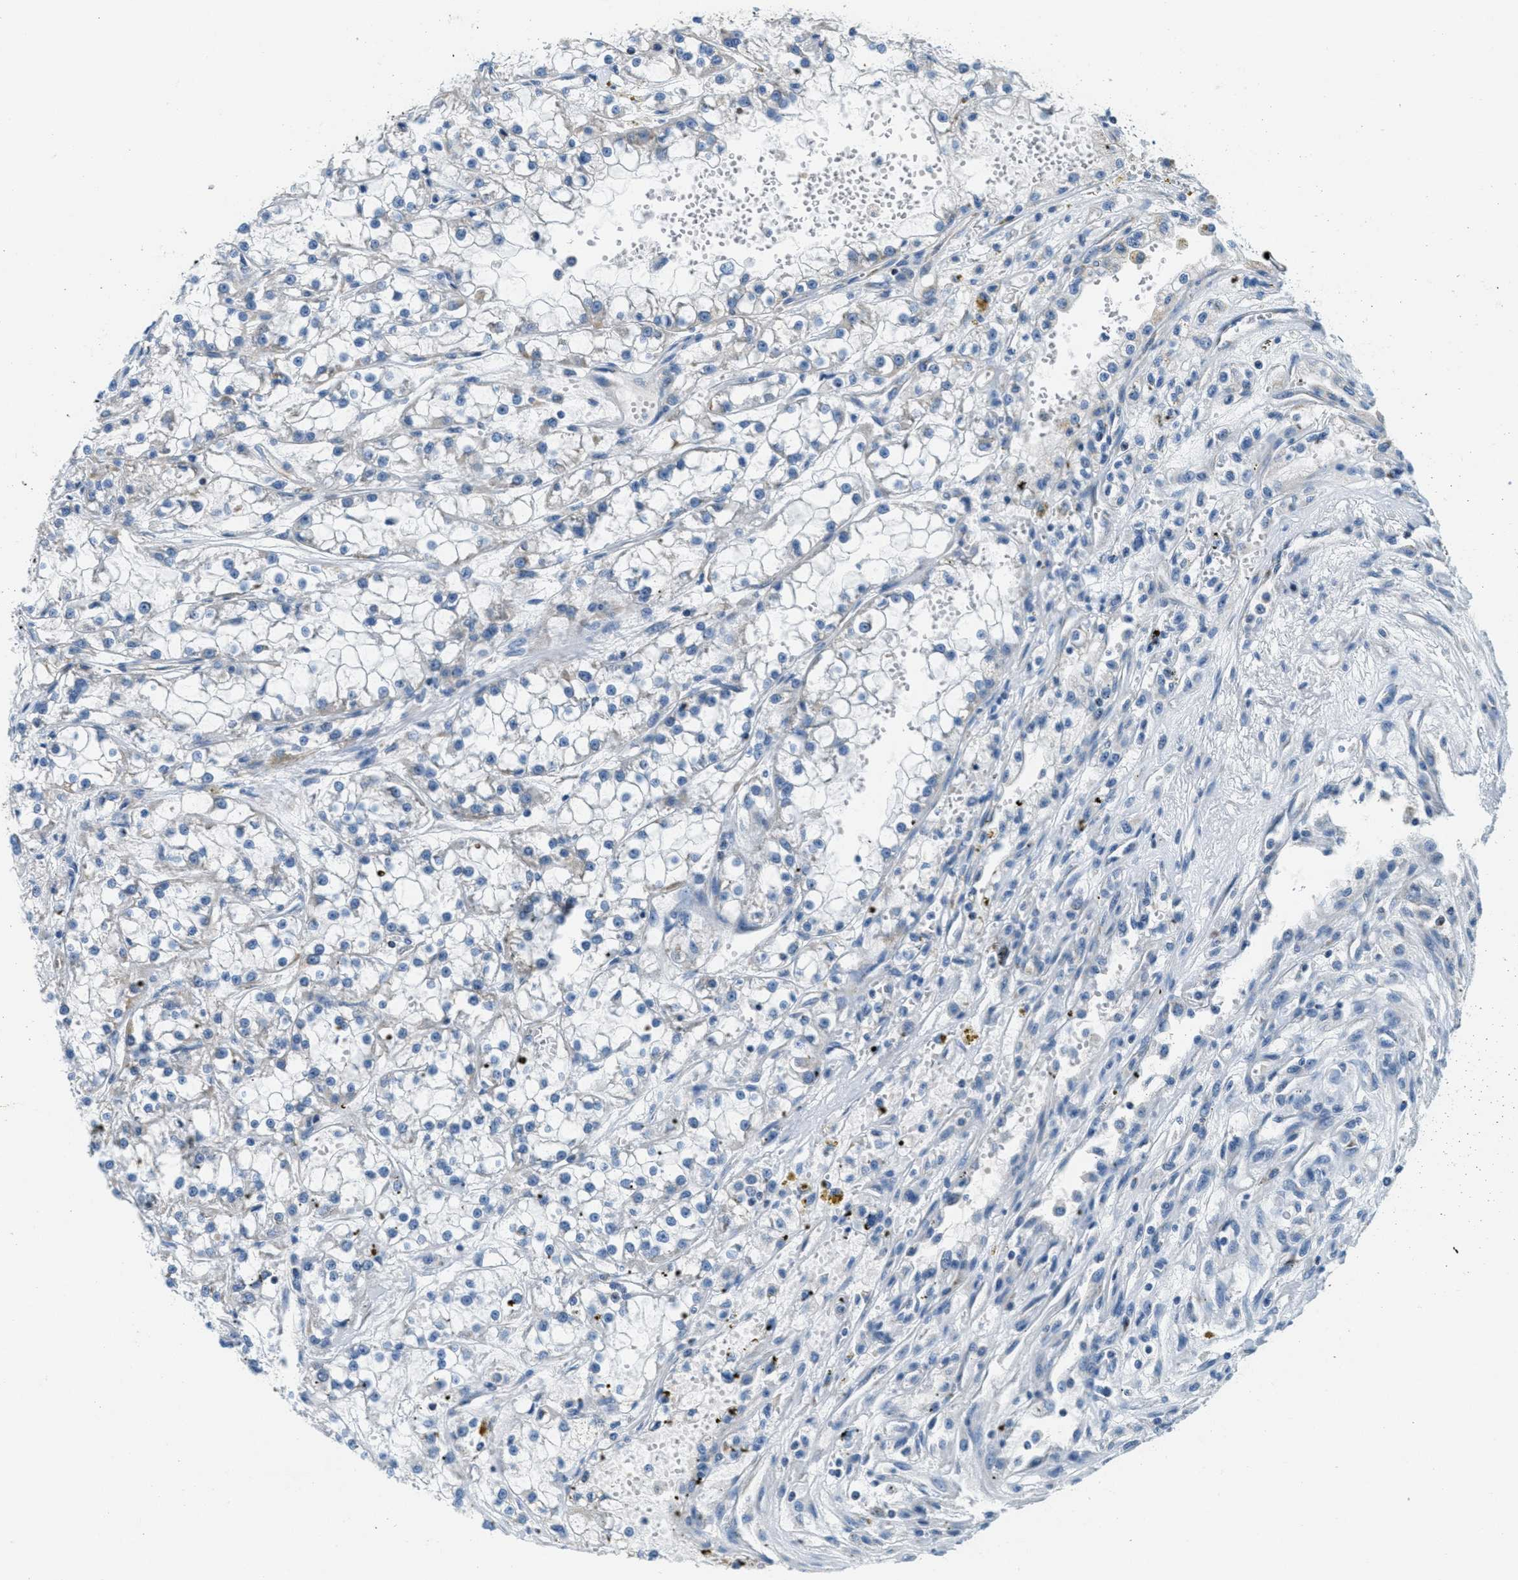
{"staining": {"intensity": "moderate", "quantity": "<25%", "location": "cytoplasmic/membranous"}, "tissue": "renal cancer", "cell_type": "Tumor cells", "image_type": "cancer", "snomed": [{"axis": "morphology", "description": "Adenocarcinoma, NOS"}, {"axis": "topography", "description": "Kidney"}], "caption": "A brown stain highlights moderate cytoplasmic/membranous positivity of a protein in renal cancer tumor cells.", "gene": "CA4", "patient": {"sex": "female", "age": 52}}